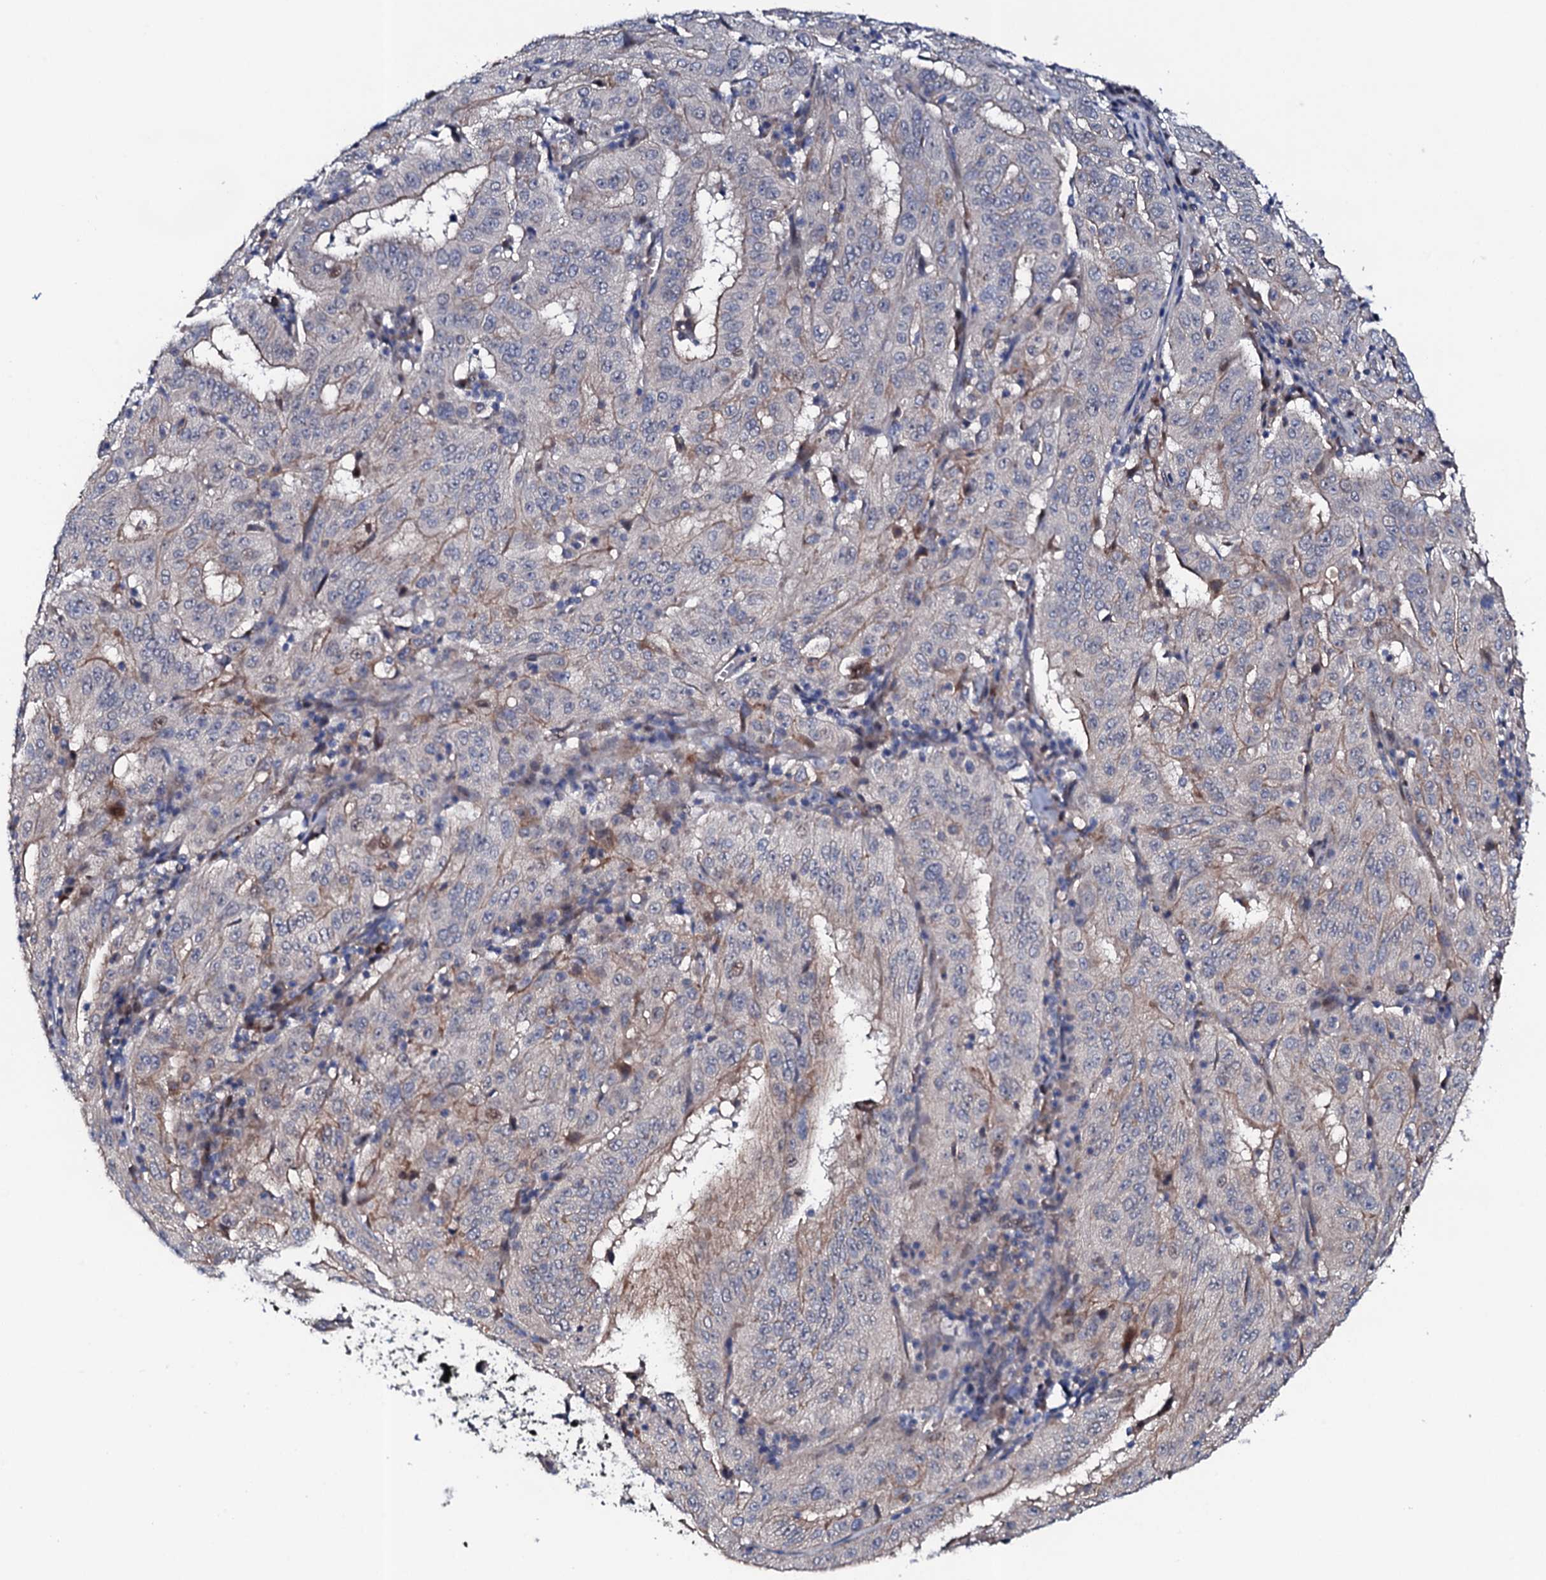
{"staining": {"intensity": "moderate", "quantity": "<25%", "location": "cytoplasmic/membranous"}, "tissue": "pancreatic cancer", "cell_type": "Tumor cells", "image_type": "cancer", "snomed": [{"axis": "morphology", "description": "Adenocarcinoma, NOS"}, {"axis": "topography", "description": "Pancreas"}], "caption": "Adenocarcinoma (pancreatic) stained for a protein shows moderate cytoplasmic/membranous positivity in tumor cells. Immunohistochemistry stains the protein in brown and the nuclei are stained blue.", "gene": "CIAO2A", "patient": {"sex": "male", "age": 63}}